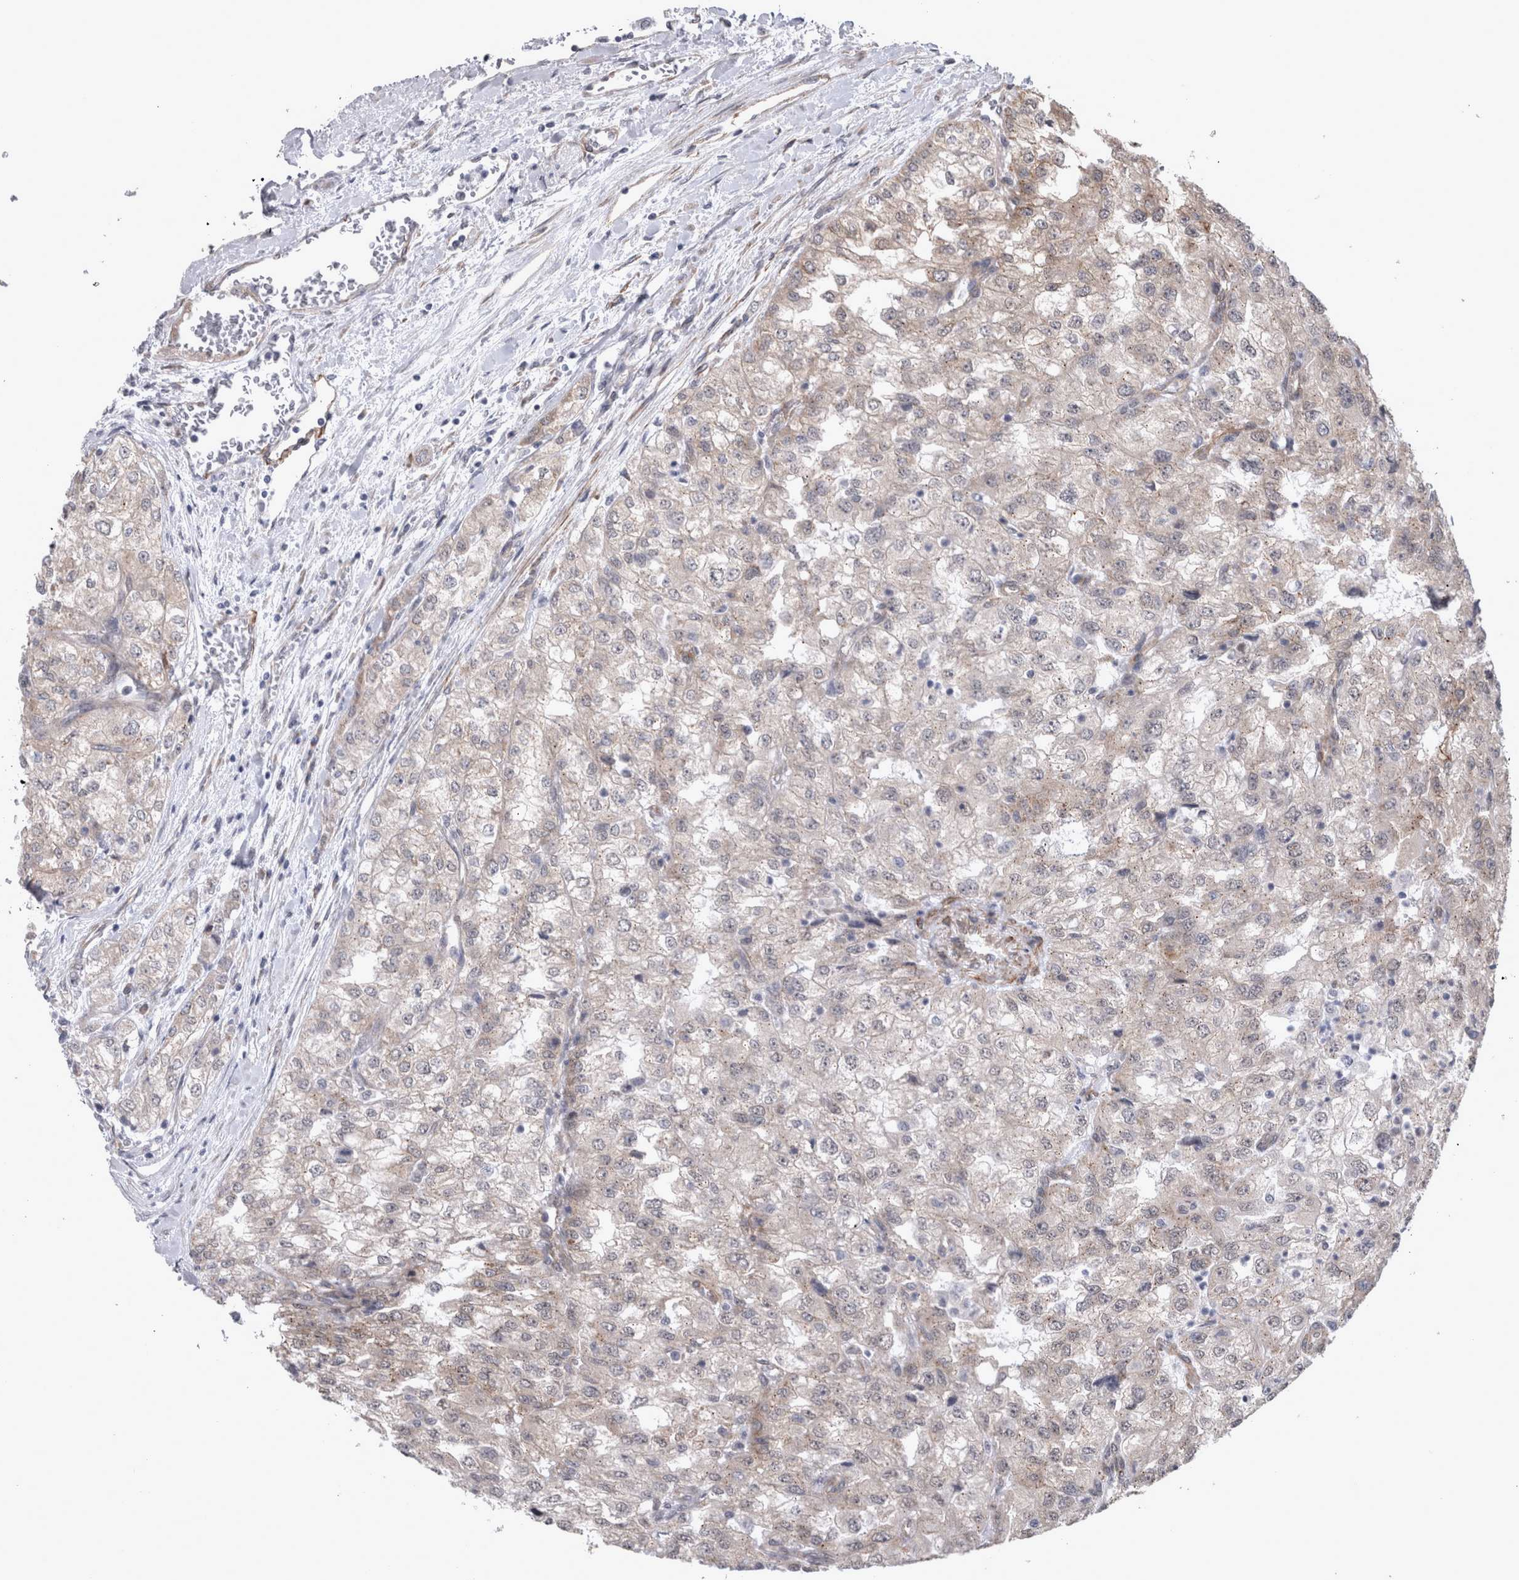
{"staining": {"intensity": "negative", "quantity": "none", "location": "none"}, "tissue": "renal cancer", "cell_type": "Tumor cells", "image_type": "cancer", "snomed": [{"axis": "morphology", "description": "Adenocarcinoma, NOS"}, {"axis": "topography", "description": "Kidney"}], "caption": "Tumor cells show no significant expression in renal cancer (adenocarcinoma). (DAB (3,3'-diaminobenzidine) IHC, high magnification).", "gene": "DDX6", "patient": {"sex": "female", "age": 54}}